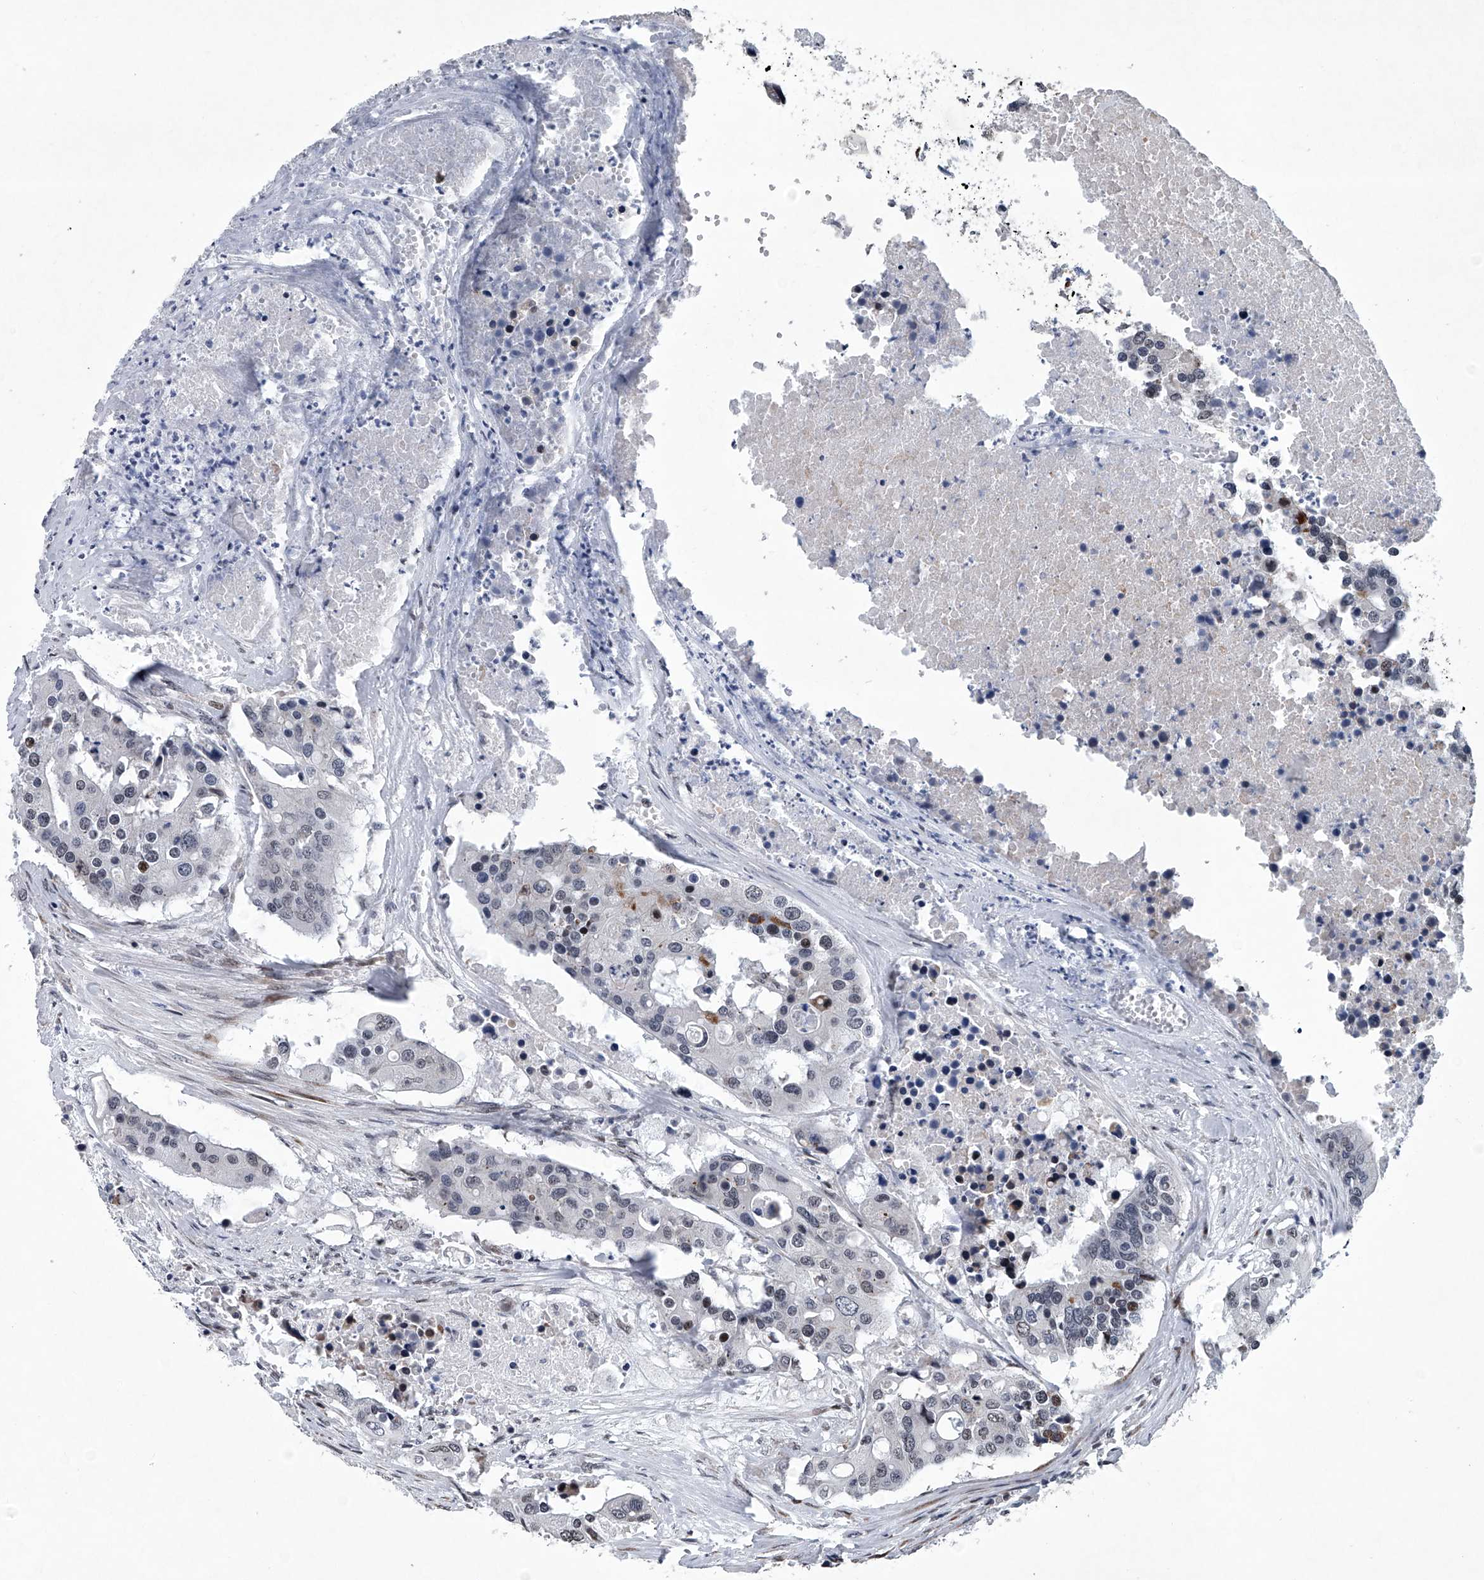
{"staining": {"intensity": "moderate", "quantity": "<25%", "location": "nuclear"}, "tissue": "colorectal cancer", "cell_type": "Tumor cells", "image_type": "cancer", "snomed": [{"axis": "morphology", "description": "Adenocarcinoma, NOS"}, {"axis": "topography", "description": "Colon"}], "caption": "The micrograph exhibits staining of colorectal adenocarcinoma, revealing moderate nuclear protein expression (brown color) within tumor cells.", "gene": "PPP2R5D", "patient": {"sex": "male", "age": 77}}